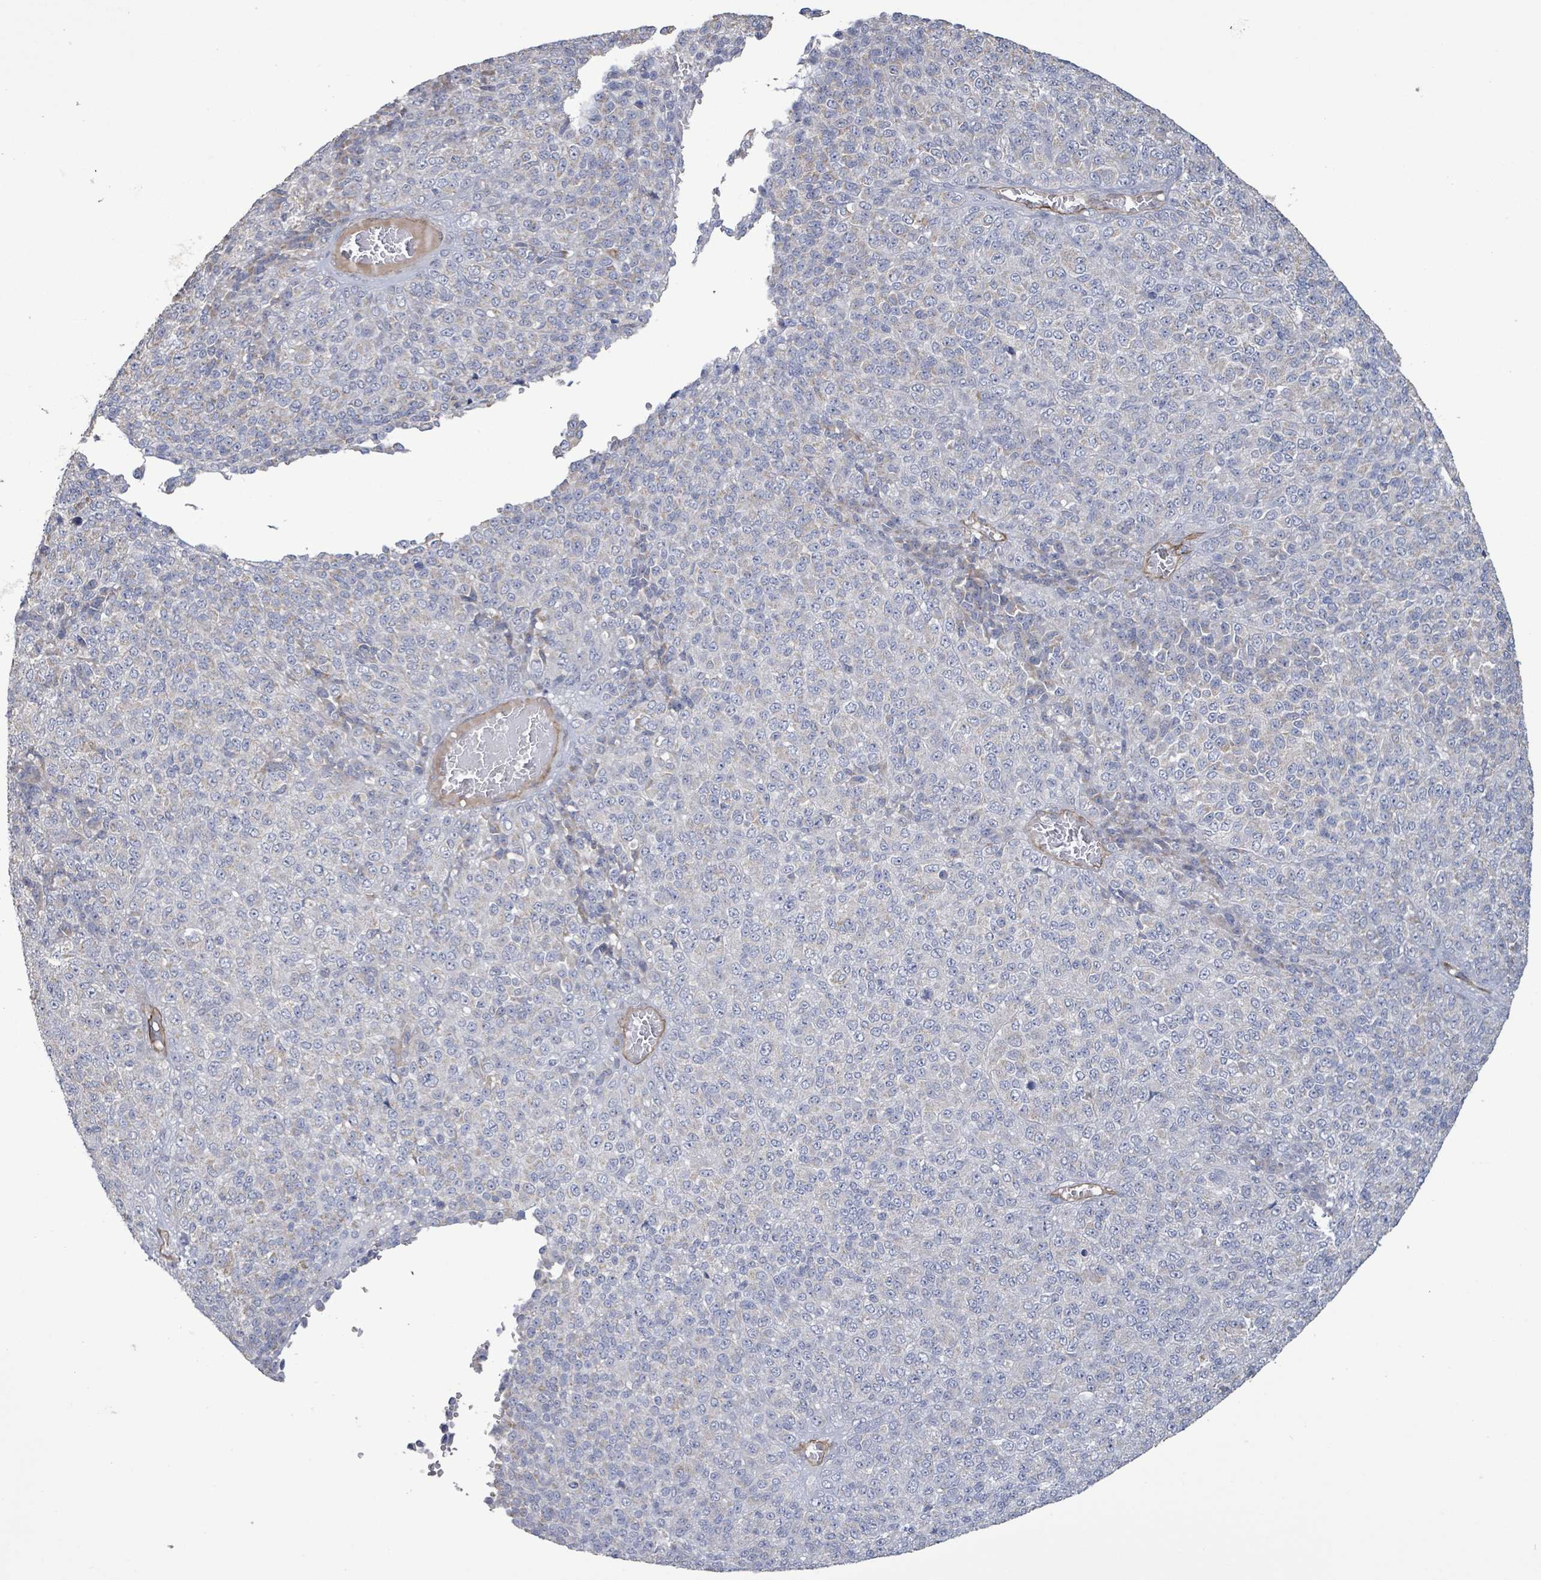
{"staining": {"intensity": "negative", "quantity": "none", "location": "none"}, "tissue": "melanoma", "cell_type": "Tumor cells", "image_type": "cancer", "snomed": [{"axis": "morphology", "description": "Malignant melanoma, Metastatic site"}, {"axis": "topography", "description": "Brain"}], "caption": "Tumor cells are negative for brown protein staining in melanoma.", "gene": "KANK3", "patient": {"sex": "female", "age": 56}}